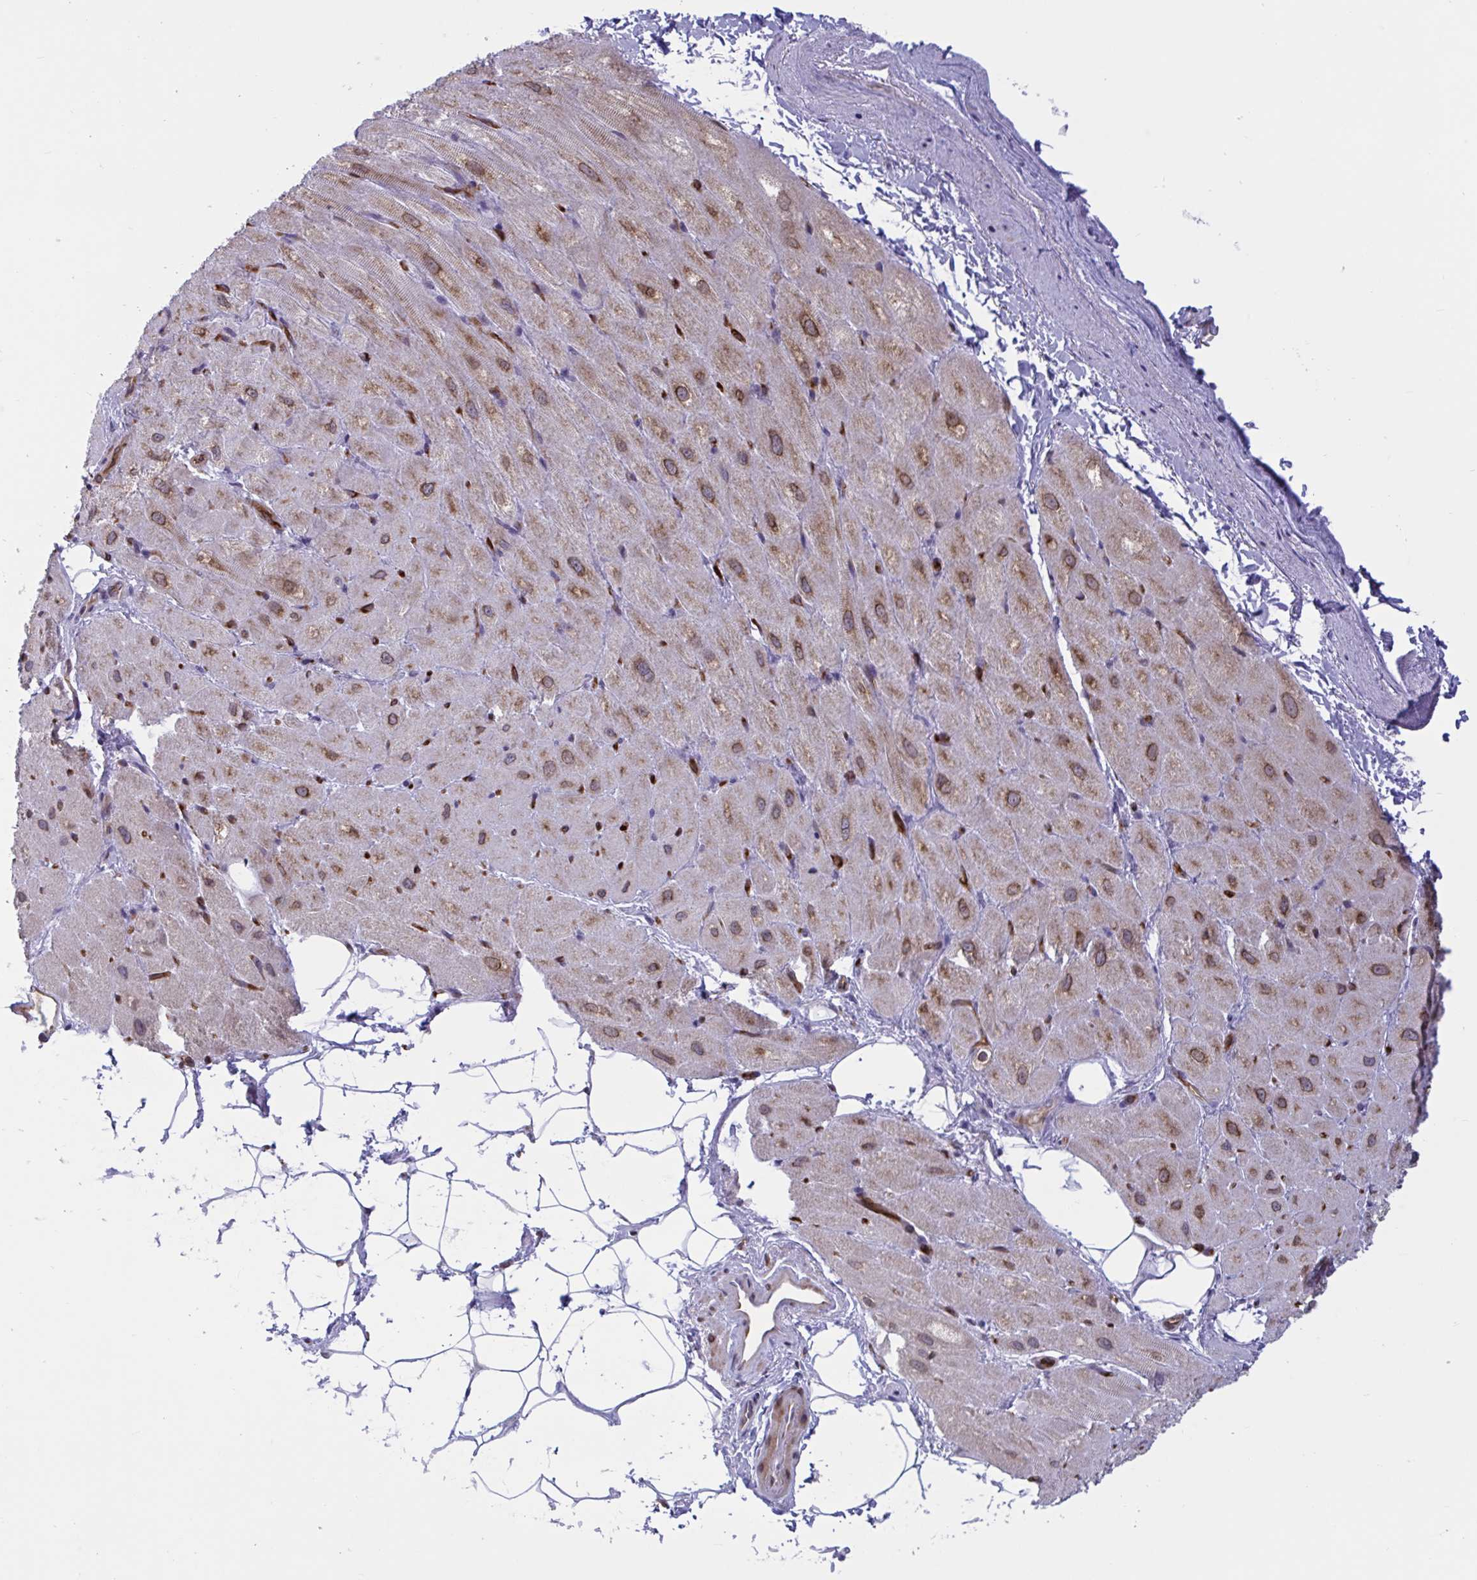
{"staining": {"intensity": "moderate", "quantity": "<25%", "location": "cytoplasmic/membranous"}, "tissue": "heart muscle", "cell_type": "Cardiomyocytes", "image_type": "normal", "snomed": [{"axis": "morphology", "description": "Normal tissue, NOS"}, {"axis": "topography", "description": "Heart"}], "caption": "This micrograph displays normal heart muscle stained with immunohistochemistry (IHC) to label a protein in brown. The cytoplasmic/membranous of cardiomyocytes show moderate positivity for the protein. Nuclei are counter-stained blue.", "gene": "EML1", "patient": {"sex": "male", "age": 62}}